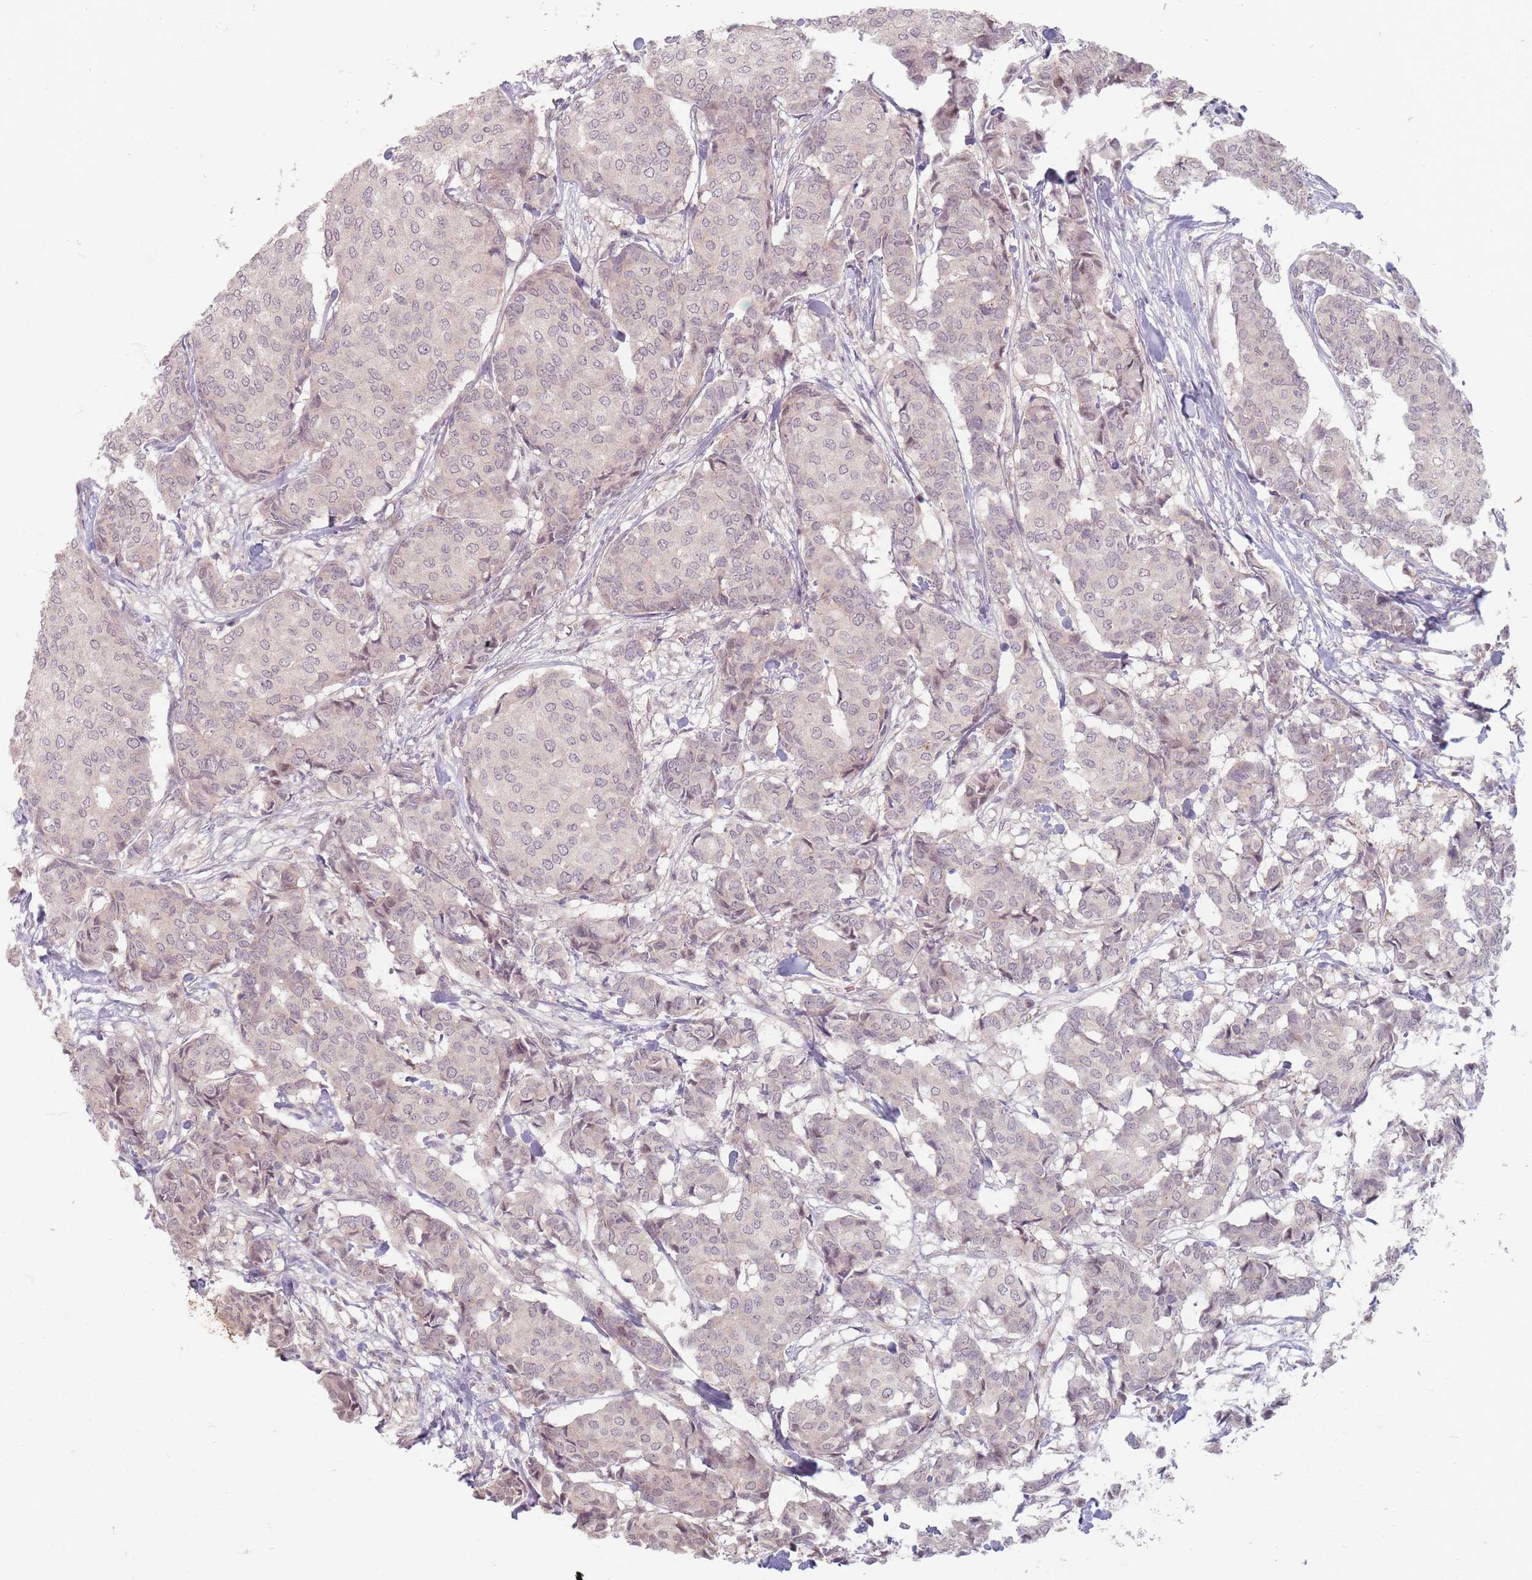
{"staining": {"intensity": "weak", "quantity": "25%-75%", "location": "nuclear"}, "tissue": "breast cancer", "cell_type": "Tumor cells", "image_type": "cancer", "snomed": [{"axis": "morphology", "description": "Duct carcinoma"}, {"axis": "topography", "description": "Breast"}], "caption": "Breast infiltrating ductal carcinoma was stained to show a protein in brown. There is low levels of weak nuclear staining in about 25%-75% of tumor cells. Immunohistochemistry stains the protein of interest in brown and the nuclei are stained blue.", "gene": "GABRA6", "patient": {"sex": "female", "age": 75}}